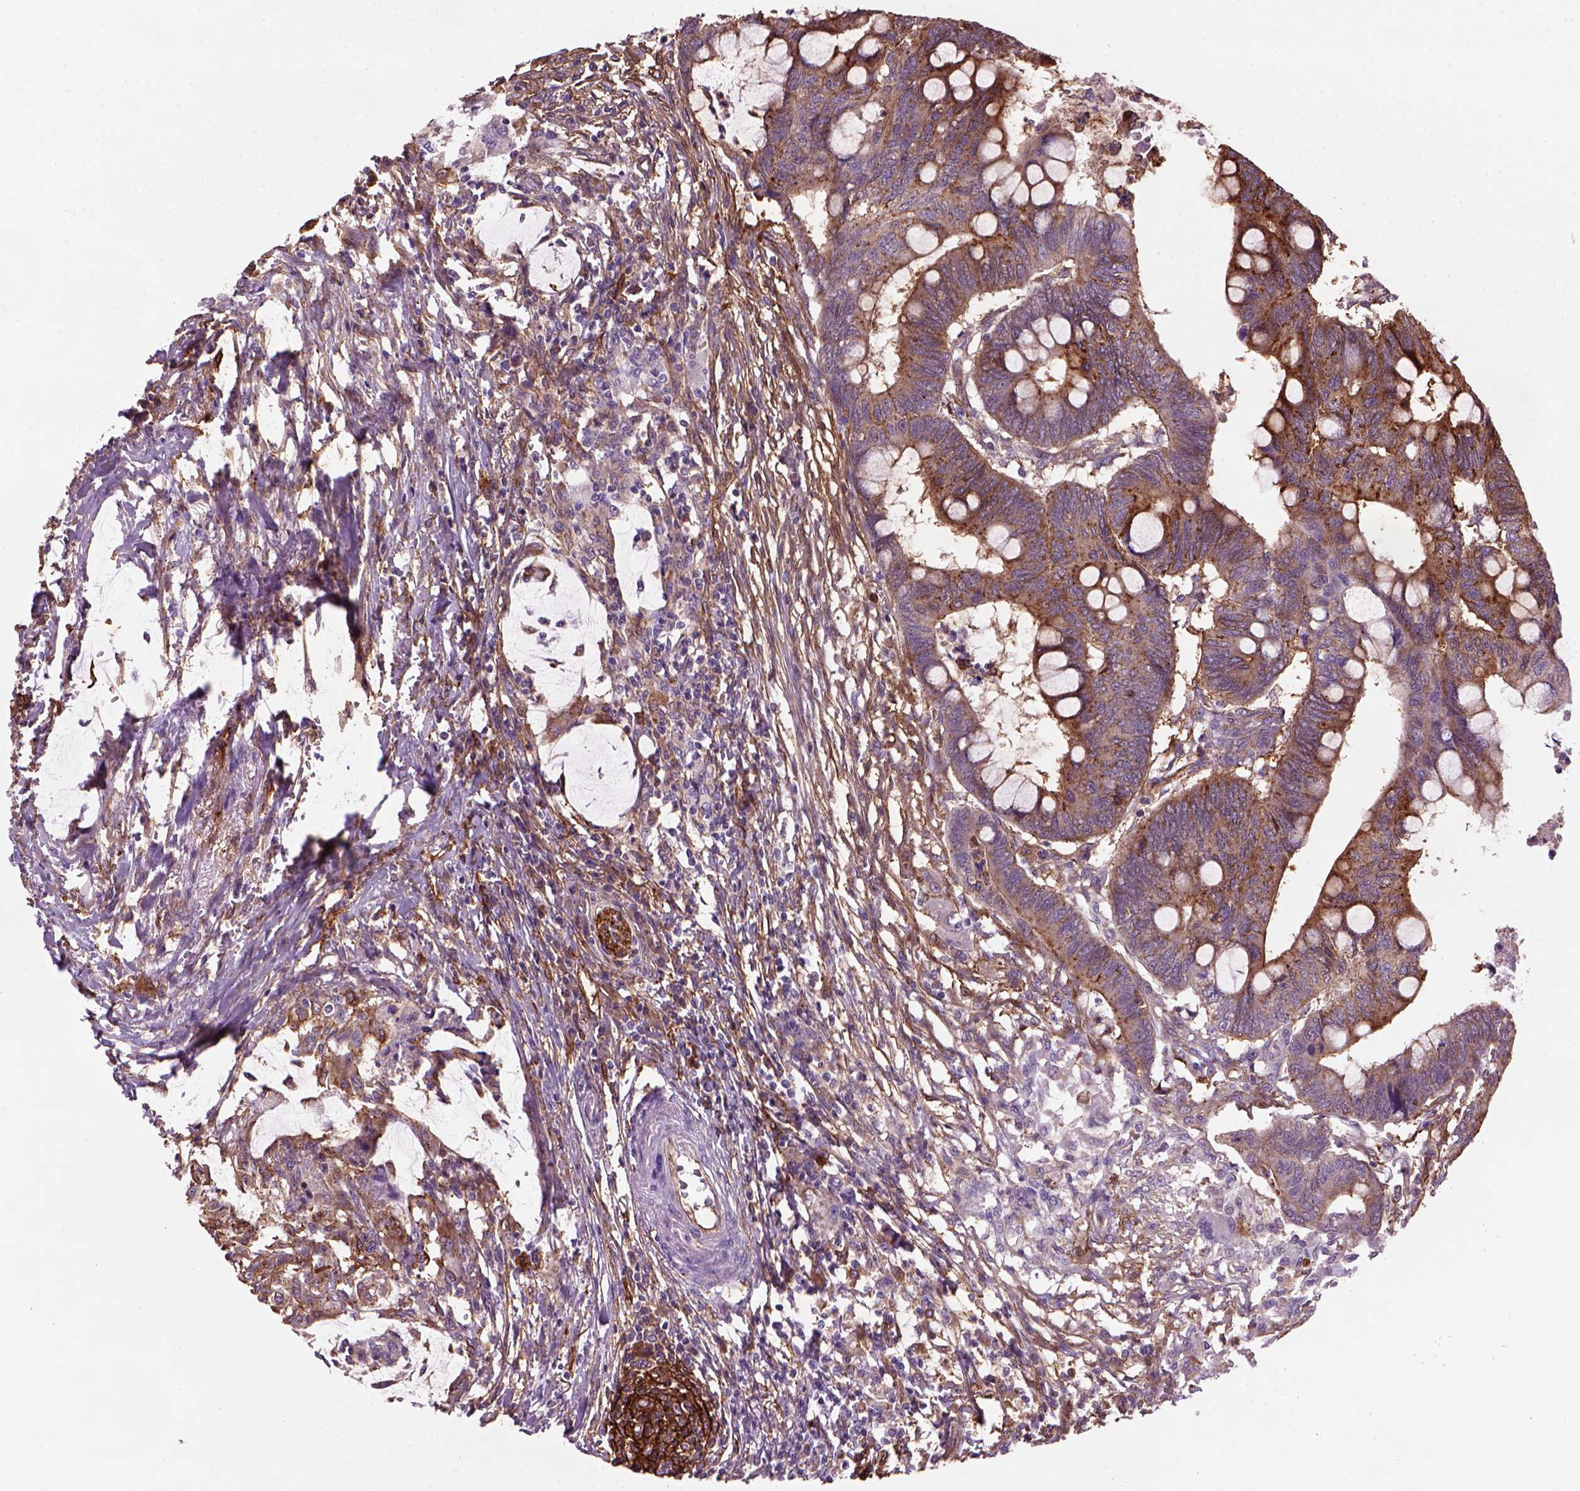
{"staining": {"intensity": "moderate", "quantity": "25%-75%", "location": "cytoplasmic/membranous"}, "tissue": "colorectal cancer", "cell_type": "Tumor cells", "image_type": "cancer", "snomed": [{"axis": "morphology", "description": "Normal tissue, NOS"}, {"axis": "morphology", "description": "Adenocarcinoma, NOS"}, {"axis": "topography", "description": "Rectum"}, {"axis": "topography", "description": "Peripheral nerve tissue"}], "caption": "This is an image of immunohistochemistry staining of colorectal adenocarcinoma, which shows moderate positivity in the cytoplasmic/membranous of tumor cells.", "gene": "MARCKS", "patient": {"sex": "male", "age": 92}}